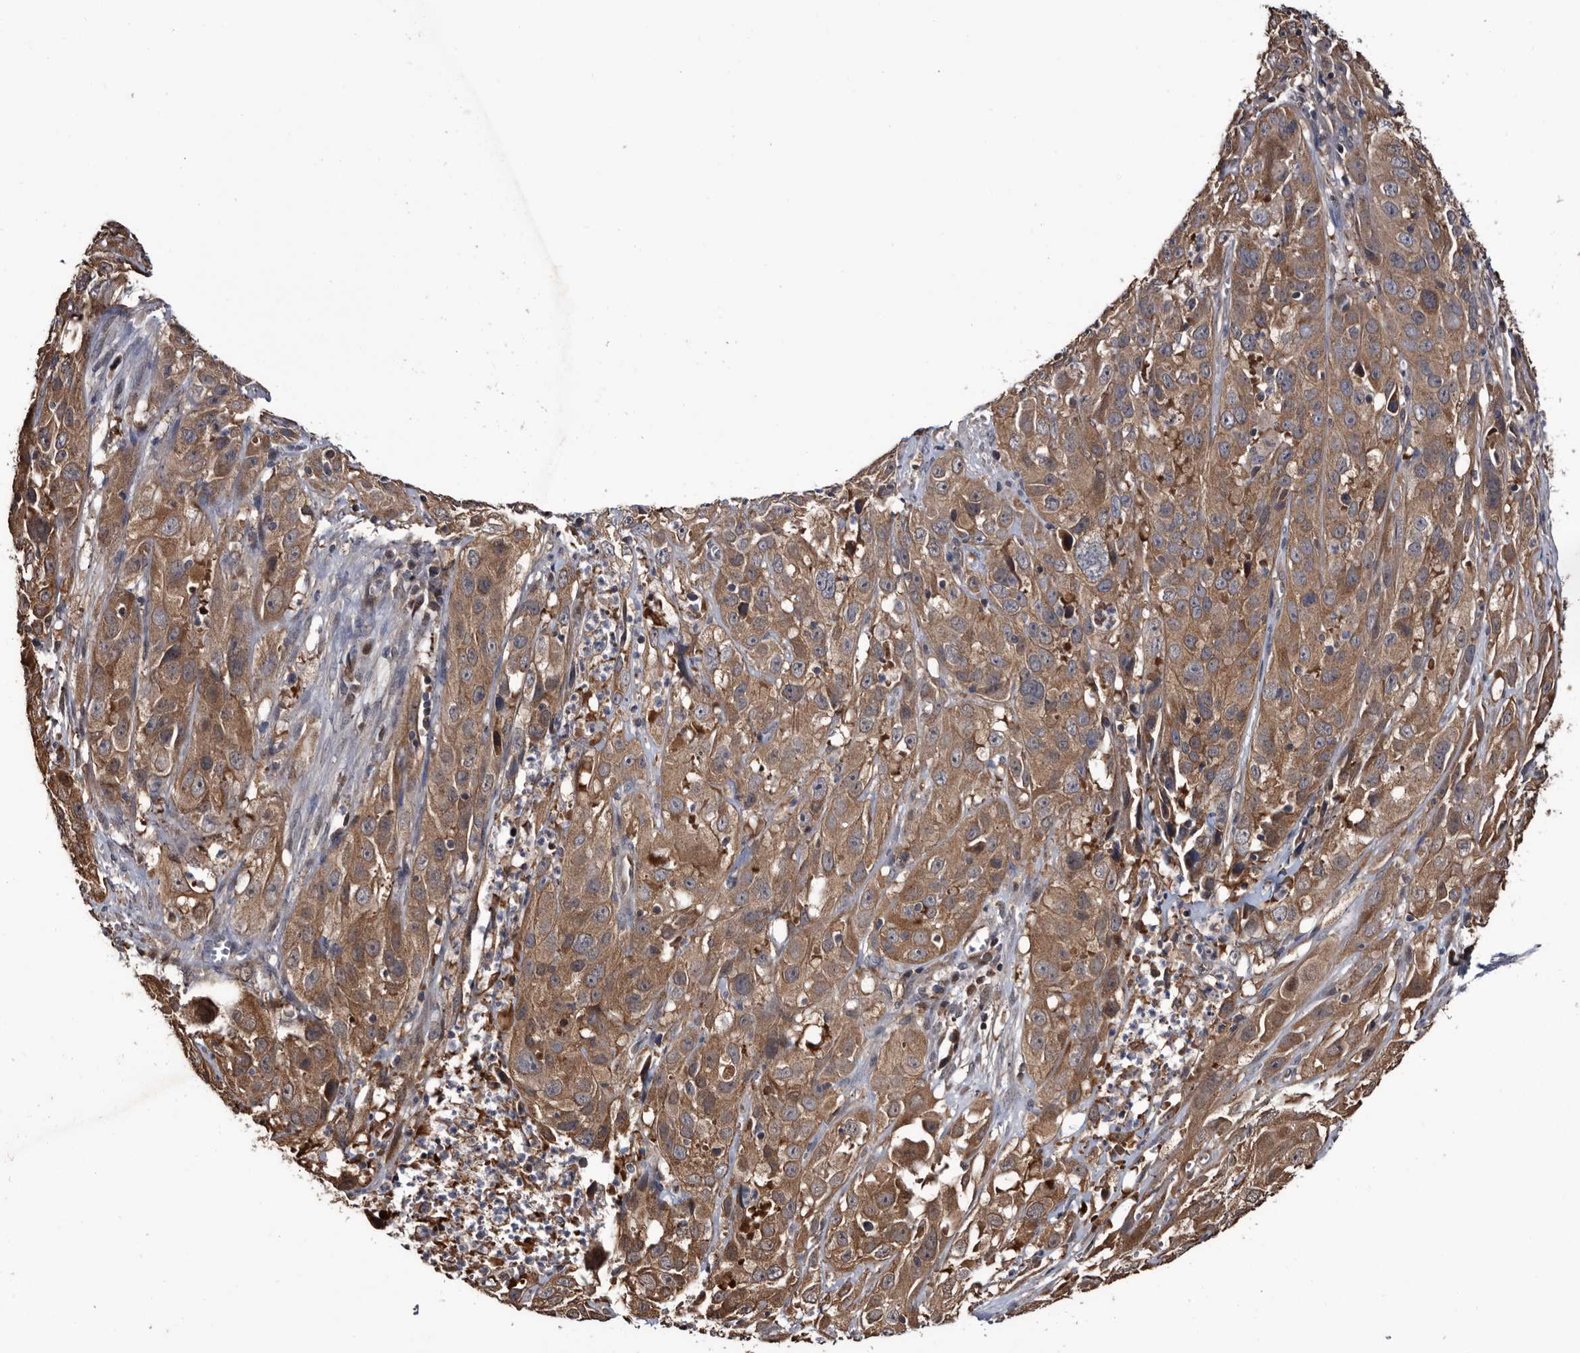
{"staining": {"intensity": "moderate", "quantity": ">75%", "location": "cytoplasmic/membranous"}, "tissue": "cervical cancer", "cell_type": "Tumor cells", "image_type": "cancer", "snomed": [{"axis": "morphology", "description": "Squamous cell carcinoma, NOS"}, {"axis": "topography", "description": "Cervix"}], "caption": "Cervical squamous cell carcinoma stained for a protein (brown) displays moderate cytoplasmic/membranous positive expression in about >75% of tumor cells.", "gene": "TTI2", "patient": {"sex": "female", "age": 32}}